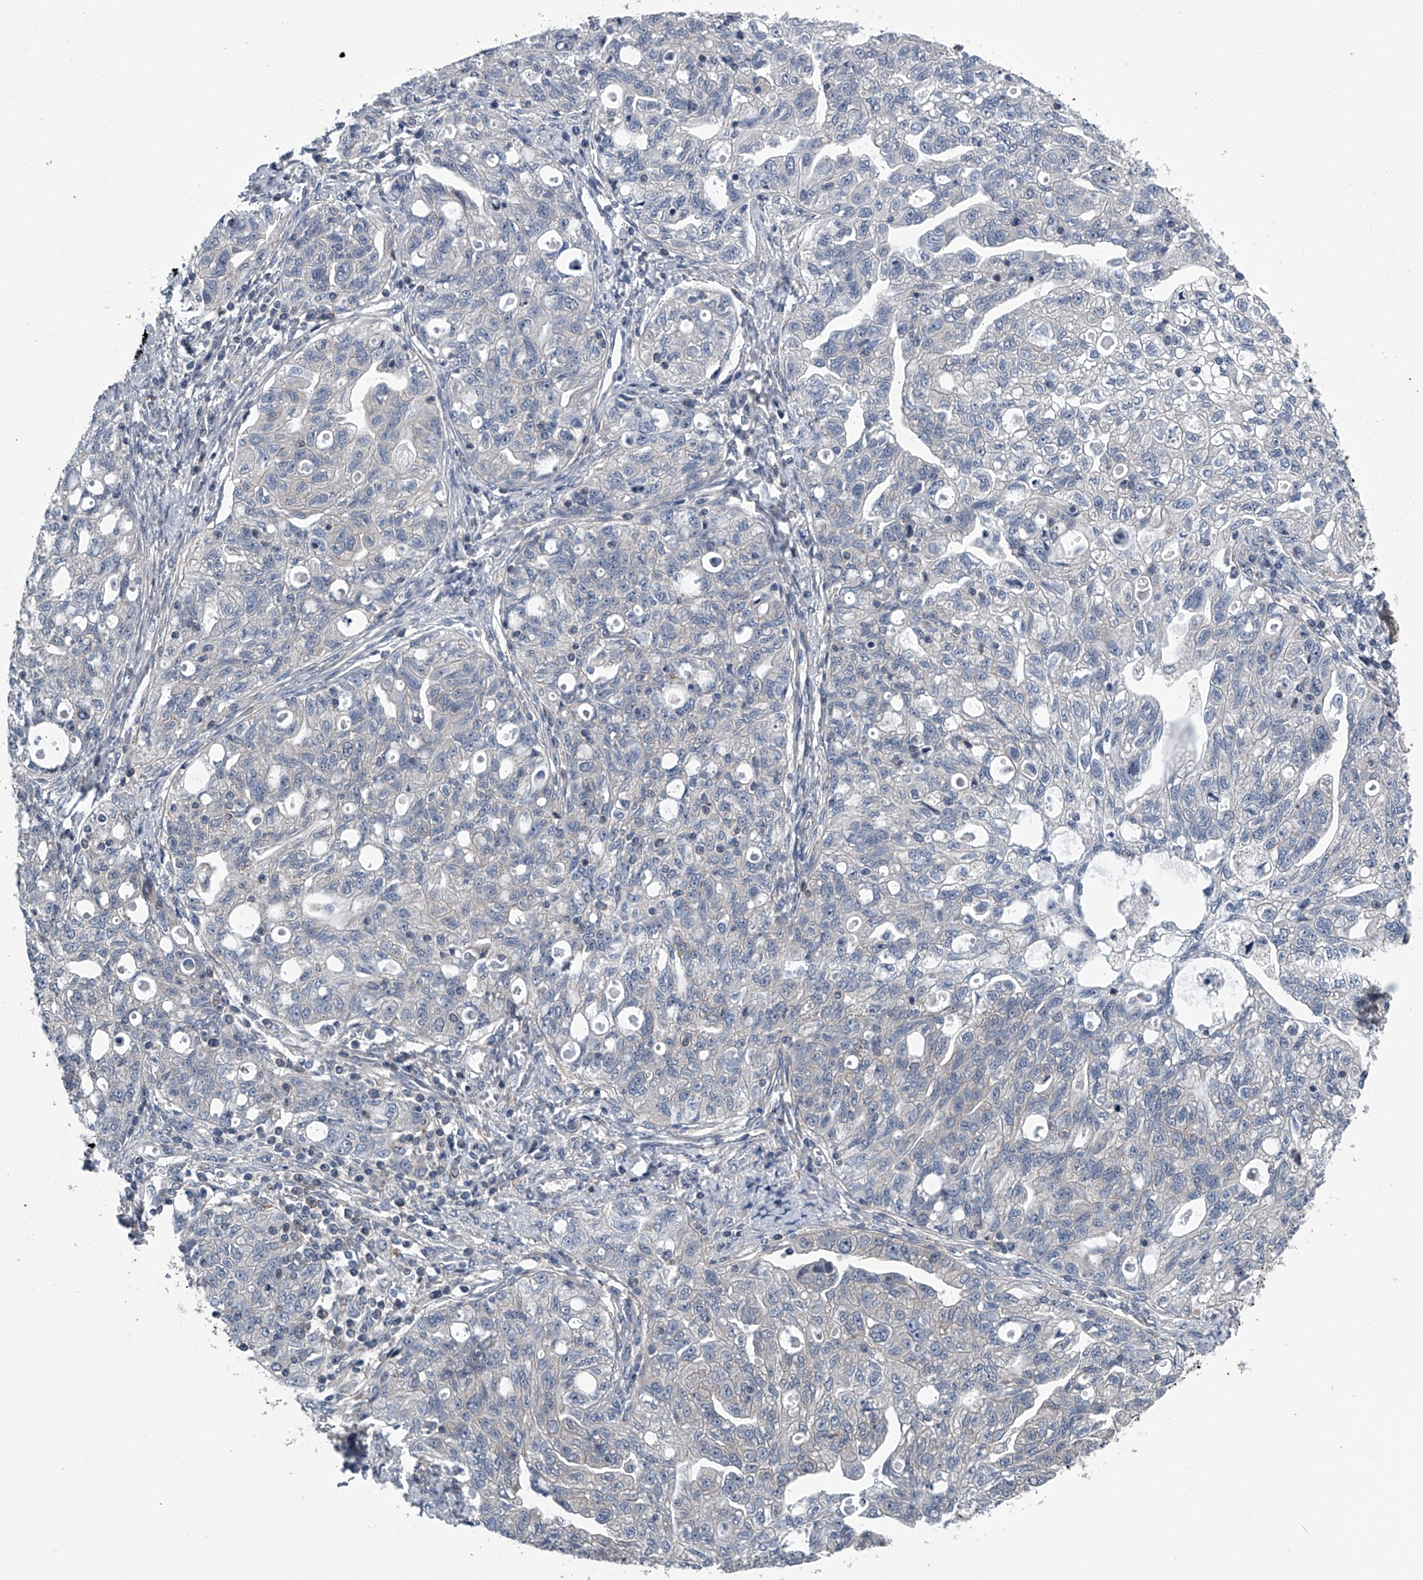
{"staining": {"intensity": "weak", "quantity": "<25%", "location": "cytoplasmic/membranous"}, "tissue": "ovarian cancer", "cell_type": "Tumor cells", "image_type": "cancer", "snomed": [{"axis": "morphology", "description": "Carcinoma, NOS"}, {"axis": "morphology", "description": "Cystadenocarcinoma, serous, NOS"}, {"axis": "topography", "description": "Ovary"}], "caption": "Carcinoma (ovarian) stained for a protein using immunohistochemistry (IHC) exhibits no expression tumor cells.", "gene": "PPP2R5D", "patient": {"sex": "female", "age": 69}}